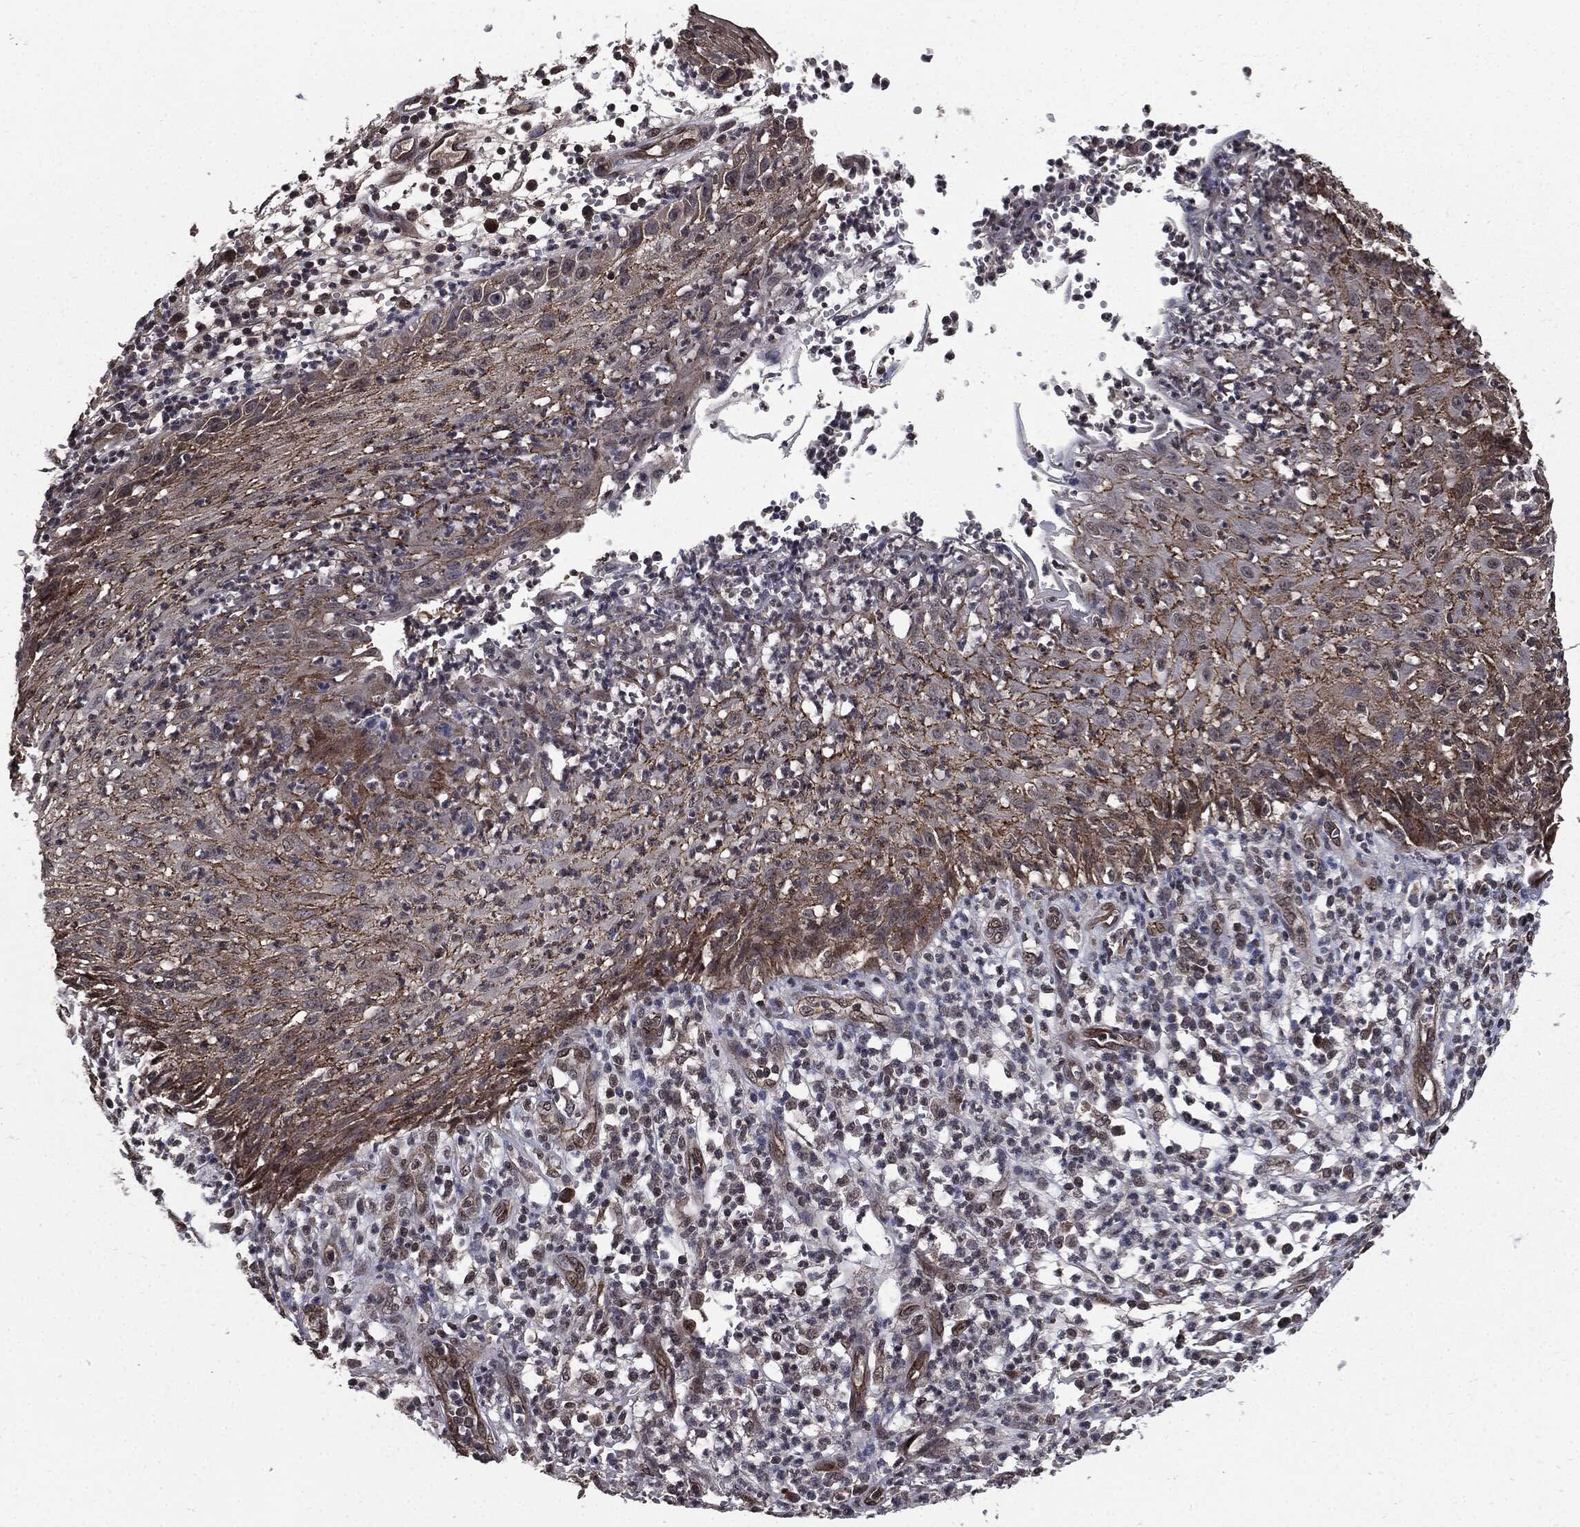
{"staining": {"intensity": "moderate", "quantity": "<25%", "location": "cytoplasmic/membranous"}, "tissue": "skin cancer", "cell_type": "Tumor cells", "image_type": "cancer", "snomed": [{"axis": "morphology", "description": "Normal tissue, NOS"}, {"axis": "morphology", "description": "Squamous cell carcinoma, NOS"}, {"axis": "topography", "description": "Skin"}], "caption": "Skin squamous cell carcinoma stained with a protein marker displays moderate staining in tumor cells.", "gene": "PTPA", "patient": {"sex": "male", "age": 79}}